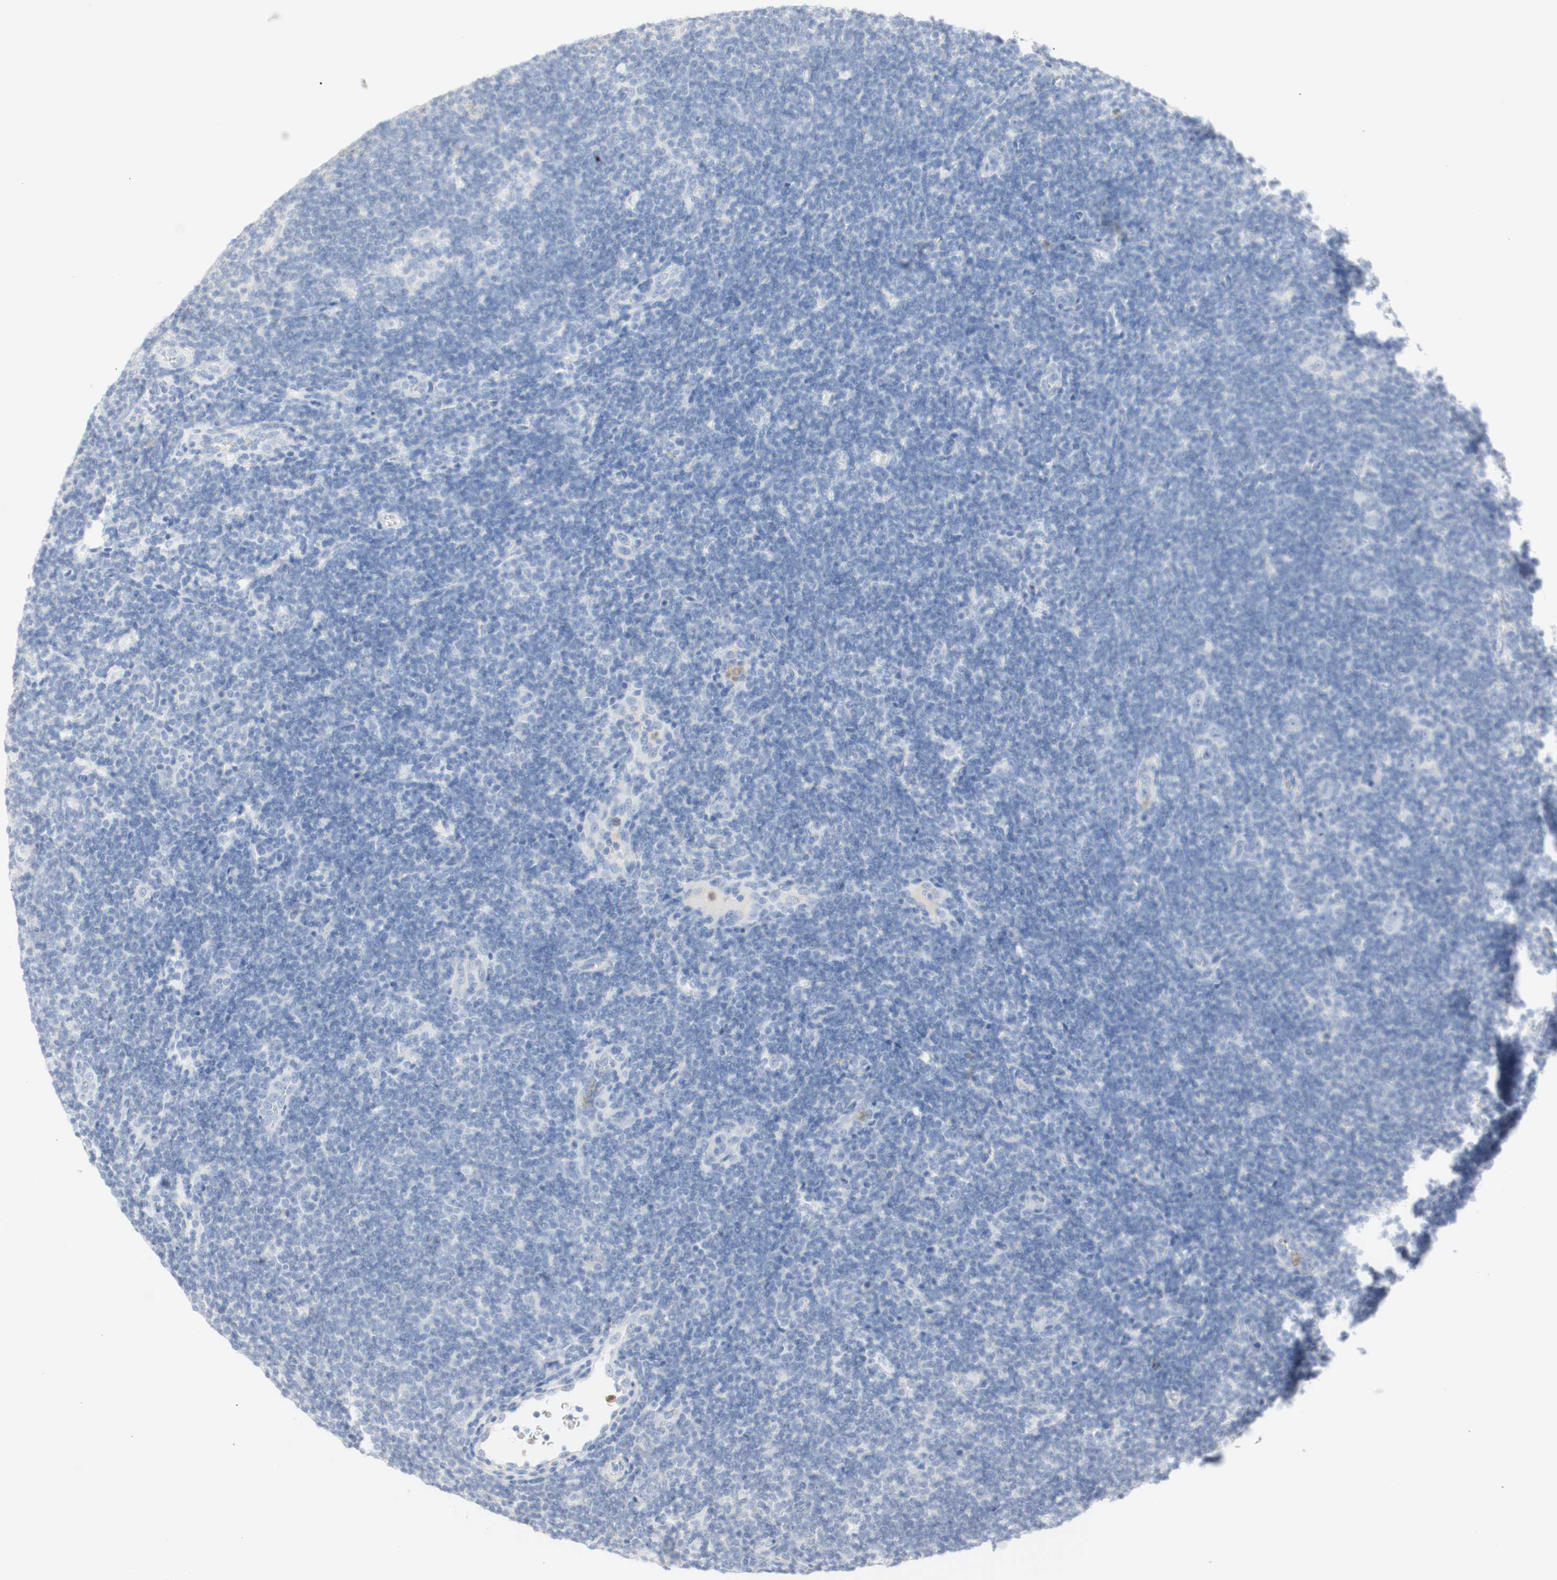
{"staining": {"intensity": "negative", "quantity": "none", "location": "none"}, "tissue": "lymphoma", "cell_type": "Tumor cells", "image_type": "cancer", "snomed": [{"axis": "morphology", "description": "Hodgkin's disease, NOS"}, {"axis": "topography", "description": "Lymph node"}], "caption": "Immunohistochemical staining of human Hodgkin's disease displays no significant staining in tumor cells.", "gene": "B4GALNT3", "patient": {"sex": "female", "age": 57}}